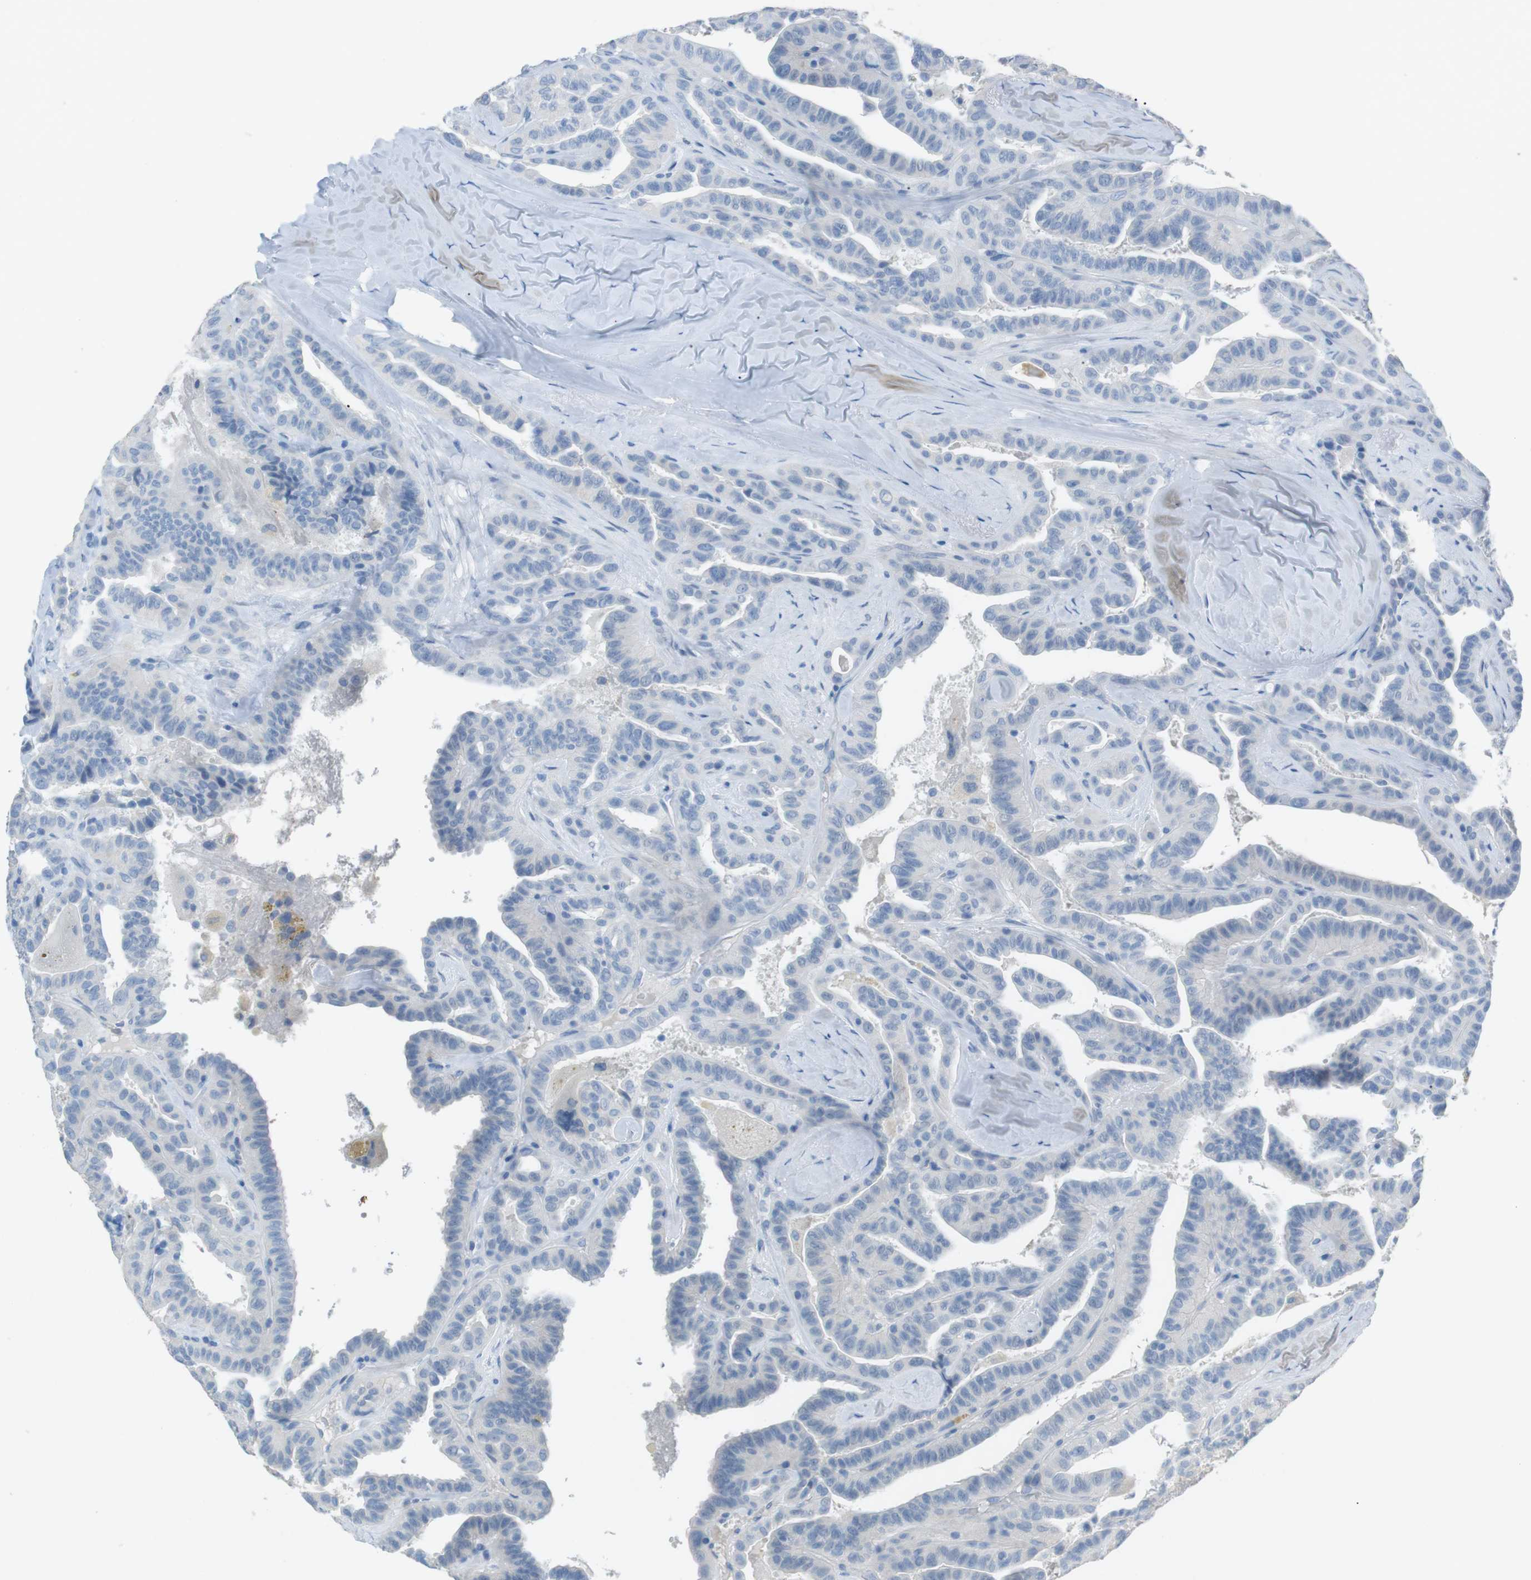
{"staining": {"intensity": "negative", "quantity": "none", "location": "none"}, "tissue": "thyroid cancer", "cell_type": "Tumor cells", "image_type": "cancer", "snomed": [{"axis": "morphology", "description": "Papillary adenocarcinoma, NOS"}, {"axis": "topography", "description": "Thyroid gland"}], "caption": "Thyroid cancer (papillary adenocarcinoma) was stained to show a protein in brown. There is no significant staining in tumor cells. (IHC, brightfield microscopy, high magnification).", "gene": "SALL4", "patient": {"sex": "male", "age": 77}}